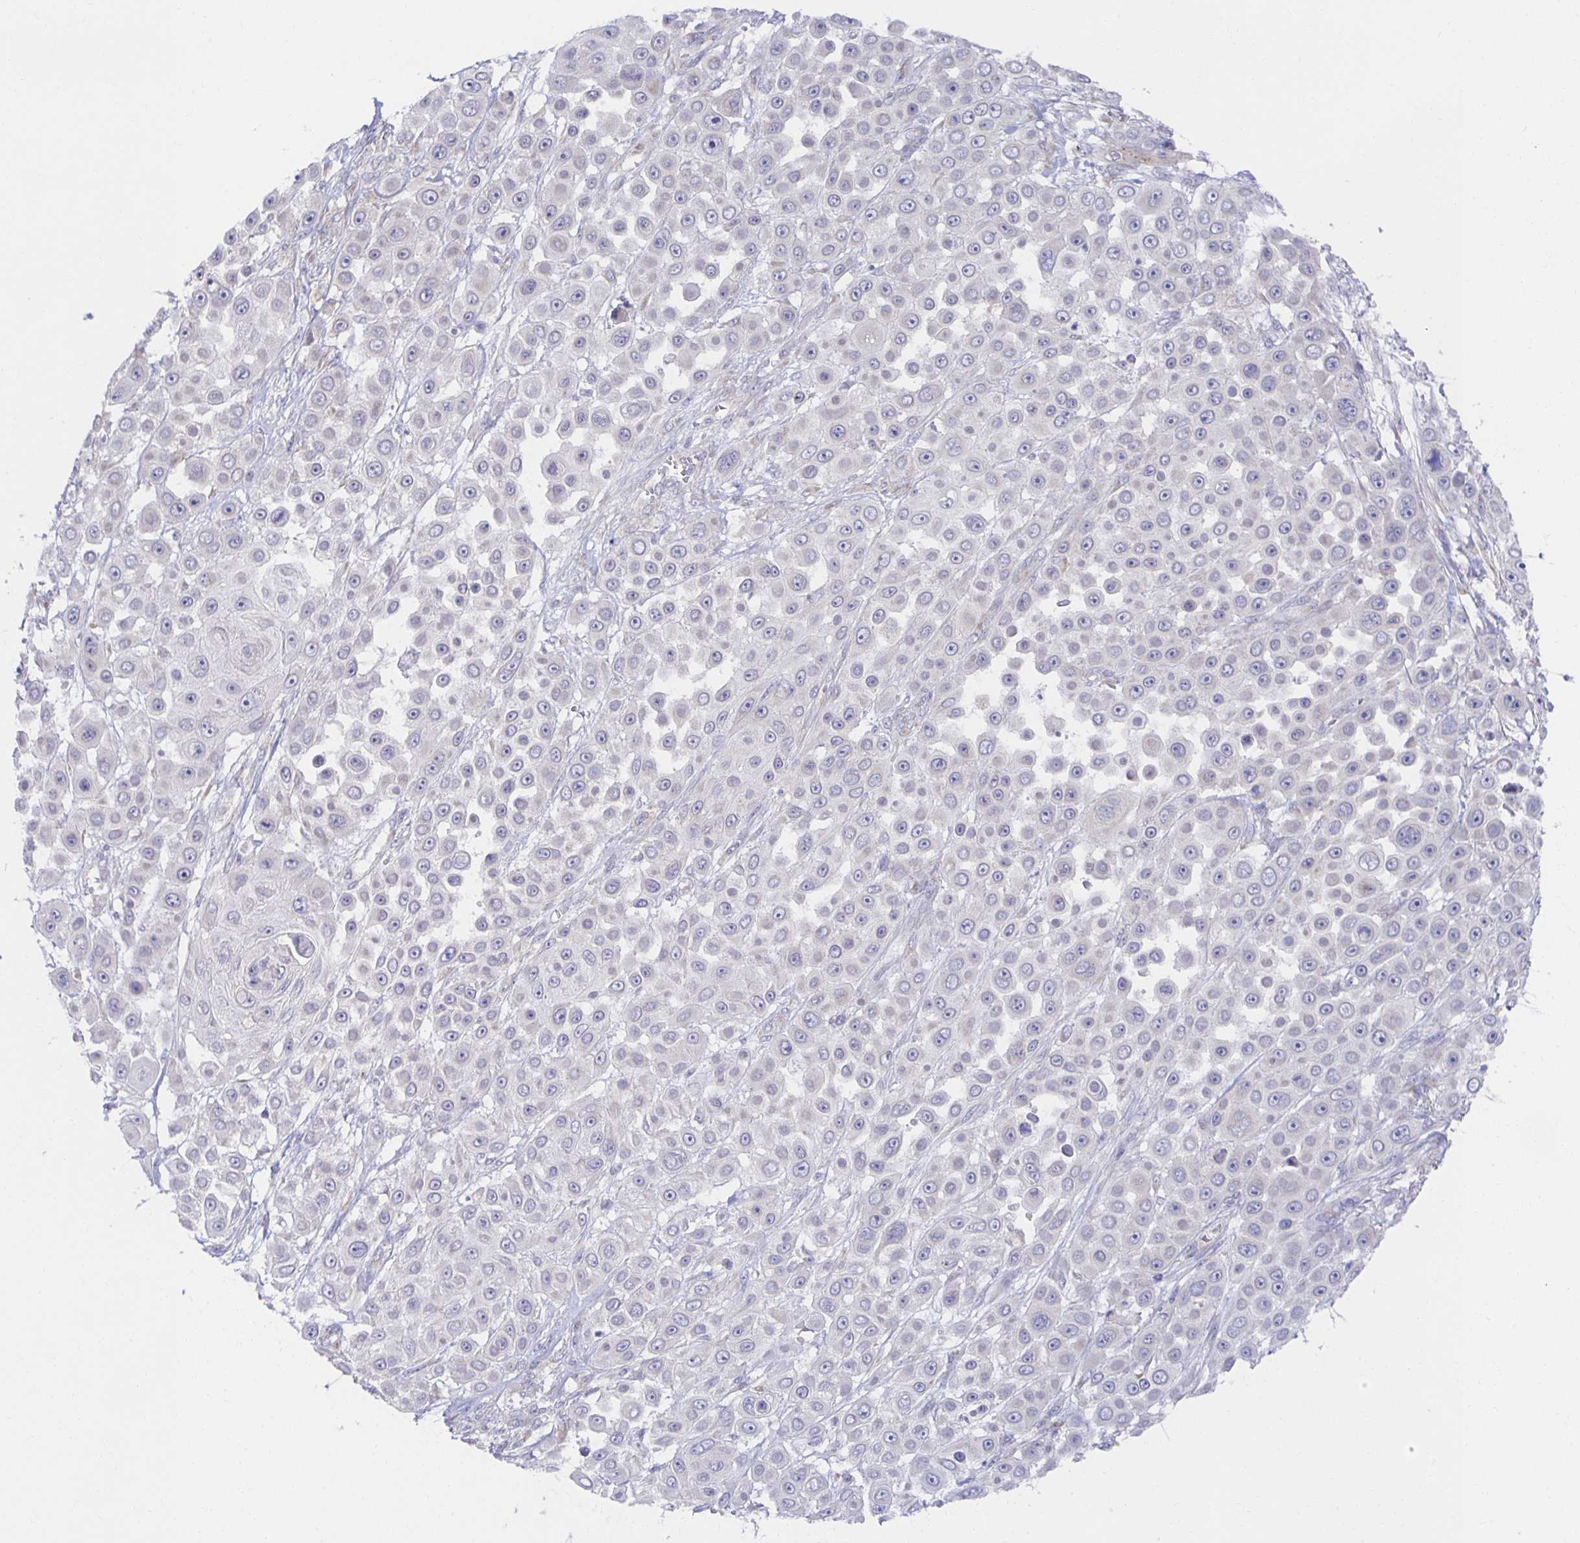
{"staining": {"intensity": "negative", "quantity": "none", "location": "none"}, "tissue": "skin cancer", "cell_type": "Tumor cells", "image_type": "cancer", "snomed": [{"axis": "morphology", "description": "Squamous cell carcinoma, NOS"}, {"axis": "topography", "description": "Skin"}], "caption": "The histopathology image shows no significant positivity in tumor cells of skin cancer (squamous cell carcinoma).", "gene": "BAD", "patient": {"sex": "male", "age": 67}}